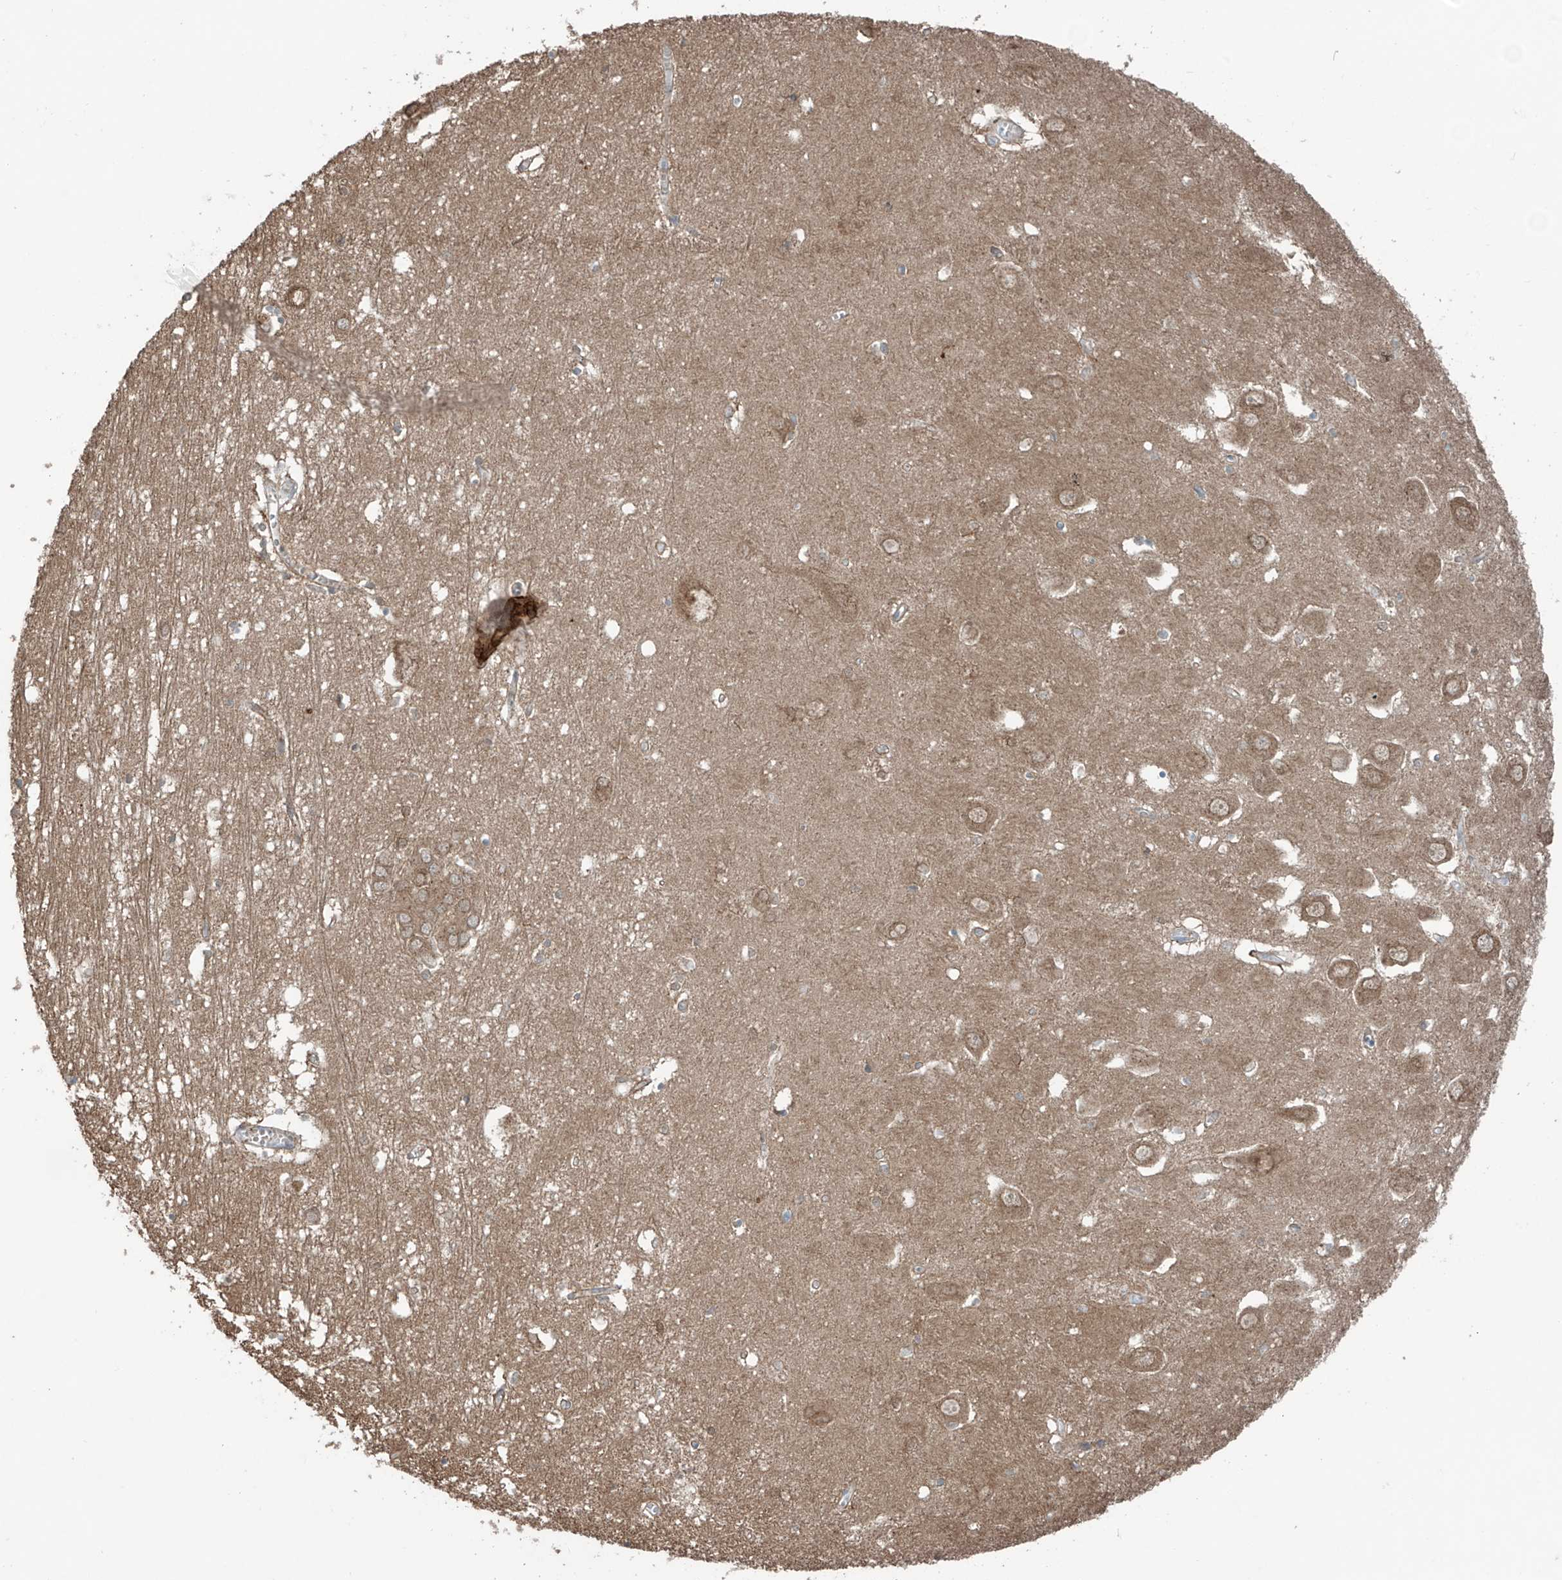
{"staining": {"intensity": "negative", "quantity": "none", "location": "none"}, "tissue": "hippocampus", "cell_type": "Glial cells", "image_type": "normal", "snomed": [{"axis": "morphology", "description": "Normal tissue, NOS"}, {"axis": "topography", "description": "Hippocampus"}], "caption": "IHC image of normal human hippocampus stained for a protein (brown), which demonstrates no expression in glial cells.", "gene": "SAMD3", "patient": {"sex": "male", "age": 70}}